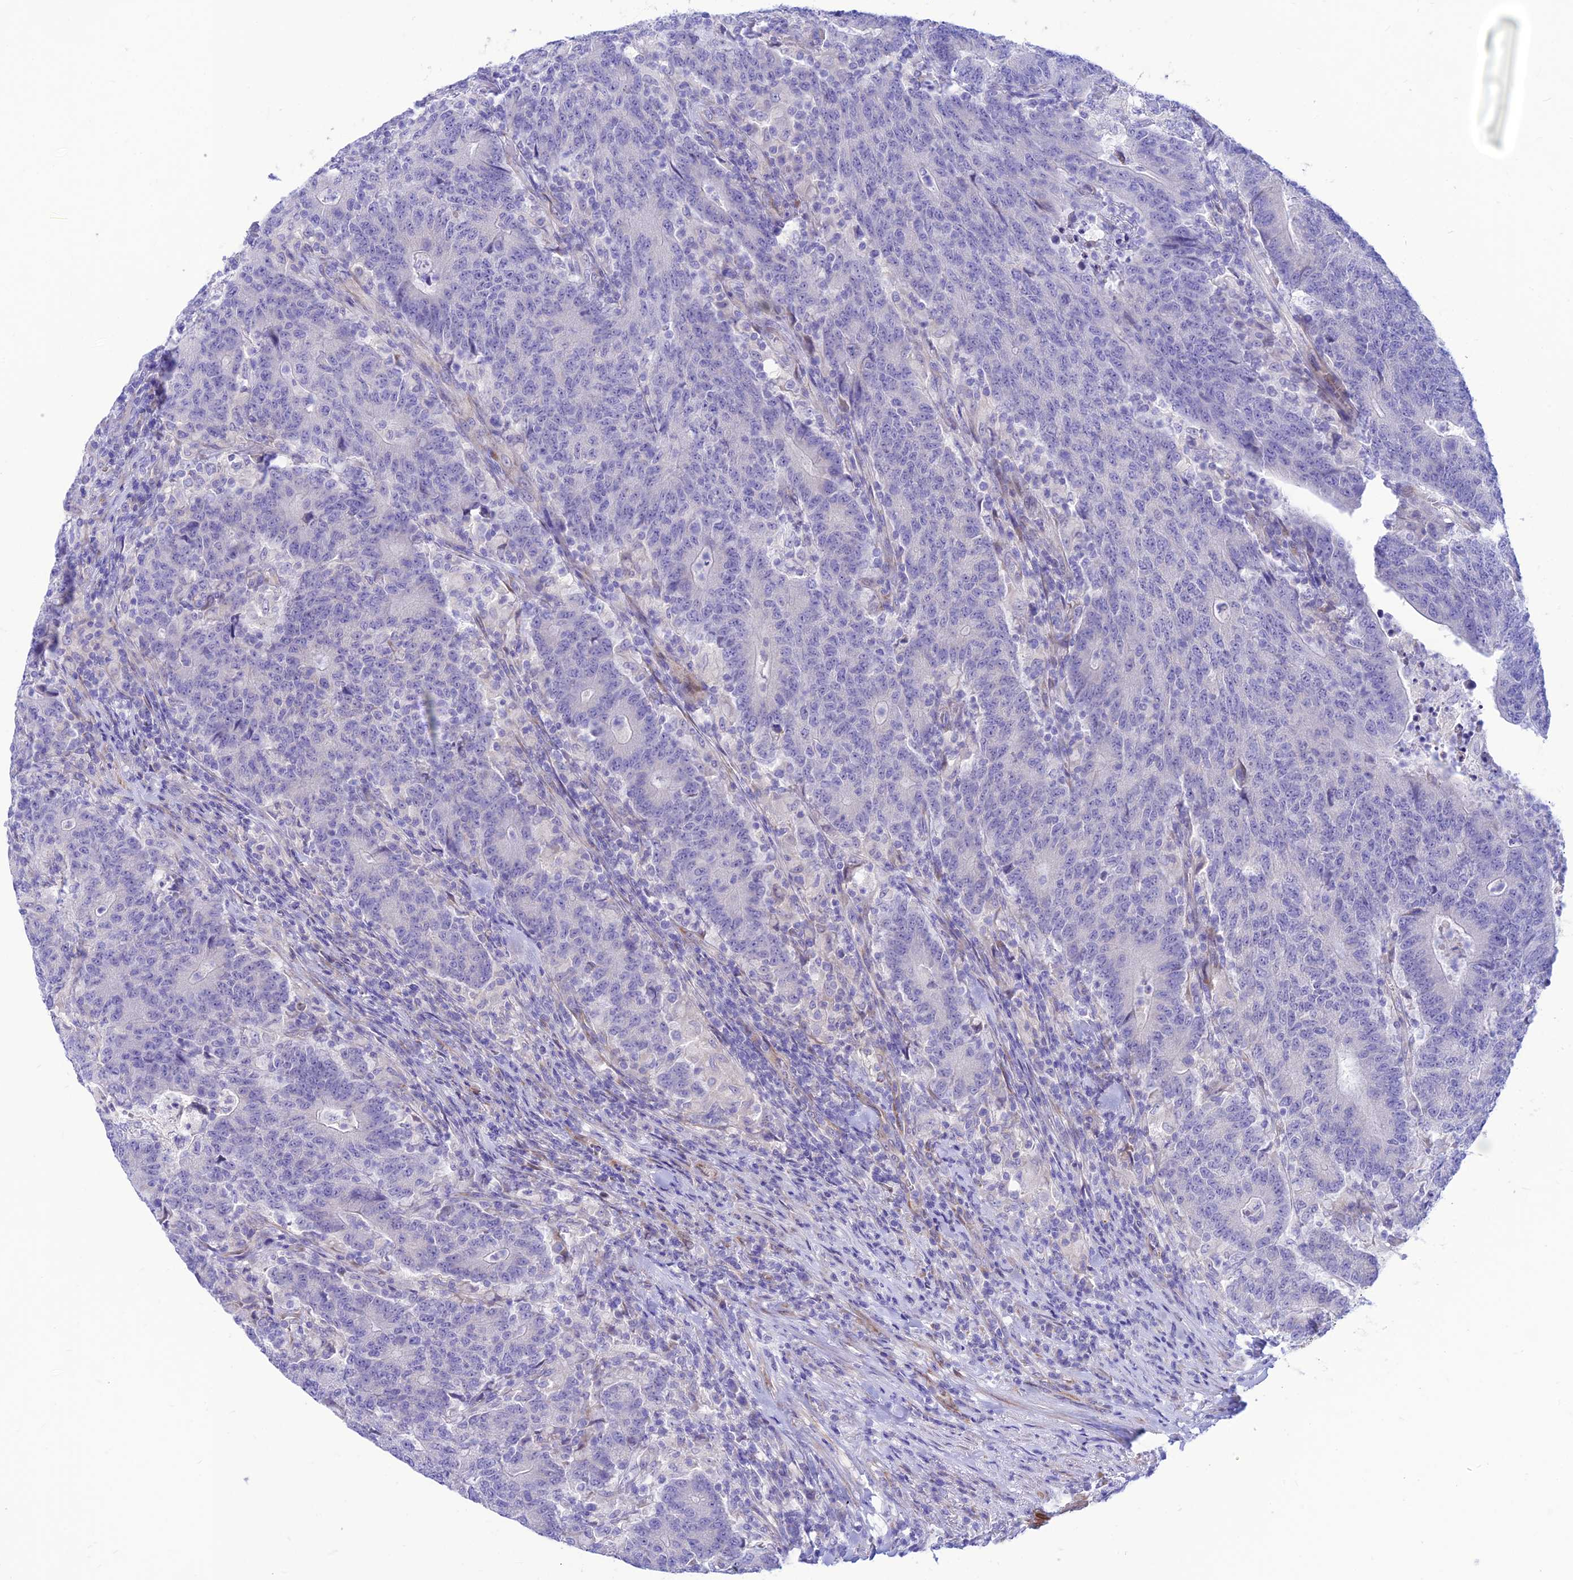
{"staining": {"intensity": "negative", "quantity": "none", "location": "none"}, "tissue": "colorectal cancer", "cell_type": "Tumor cells", "image_type": "cancer", "snomed": [{"axis": "morphology", "description": "Adenocarcinoma, NOS"}, {"axis": "topography", "description": "Colon"}], "caption": "This is a histopathology image of immunohistochemistry (IHC) staining of colorectal cancer, which shows no positivity in tumor cells.", "gene": "FAM186B", "patient": {"sex": "female", "age": 75}}